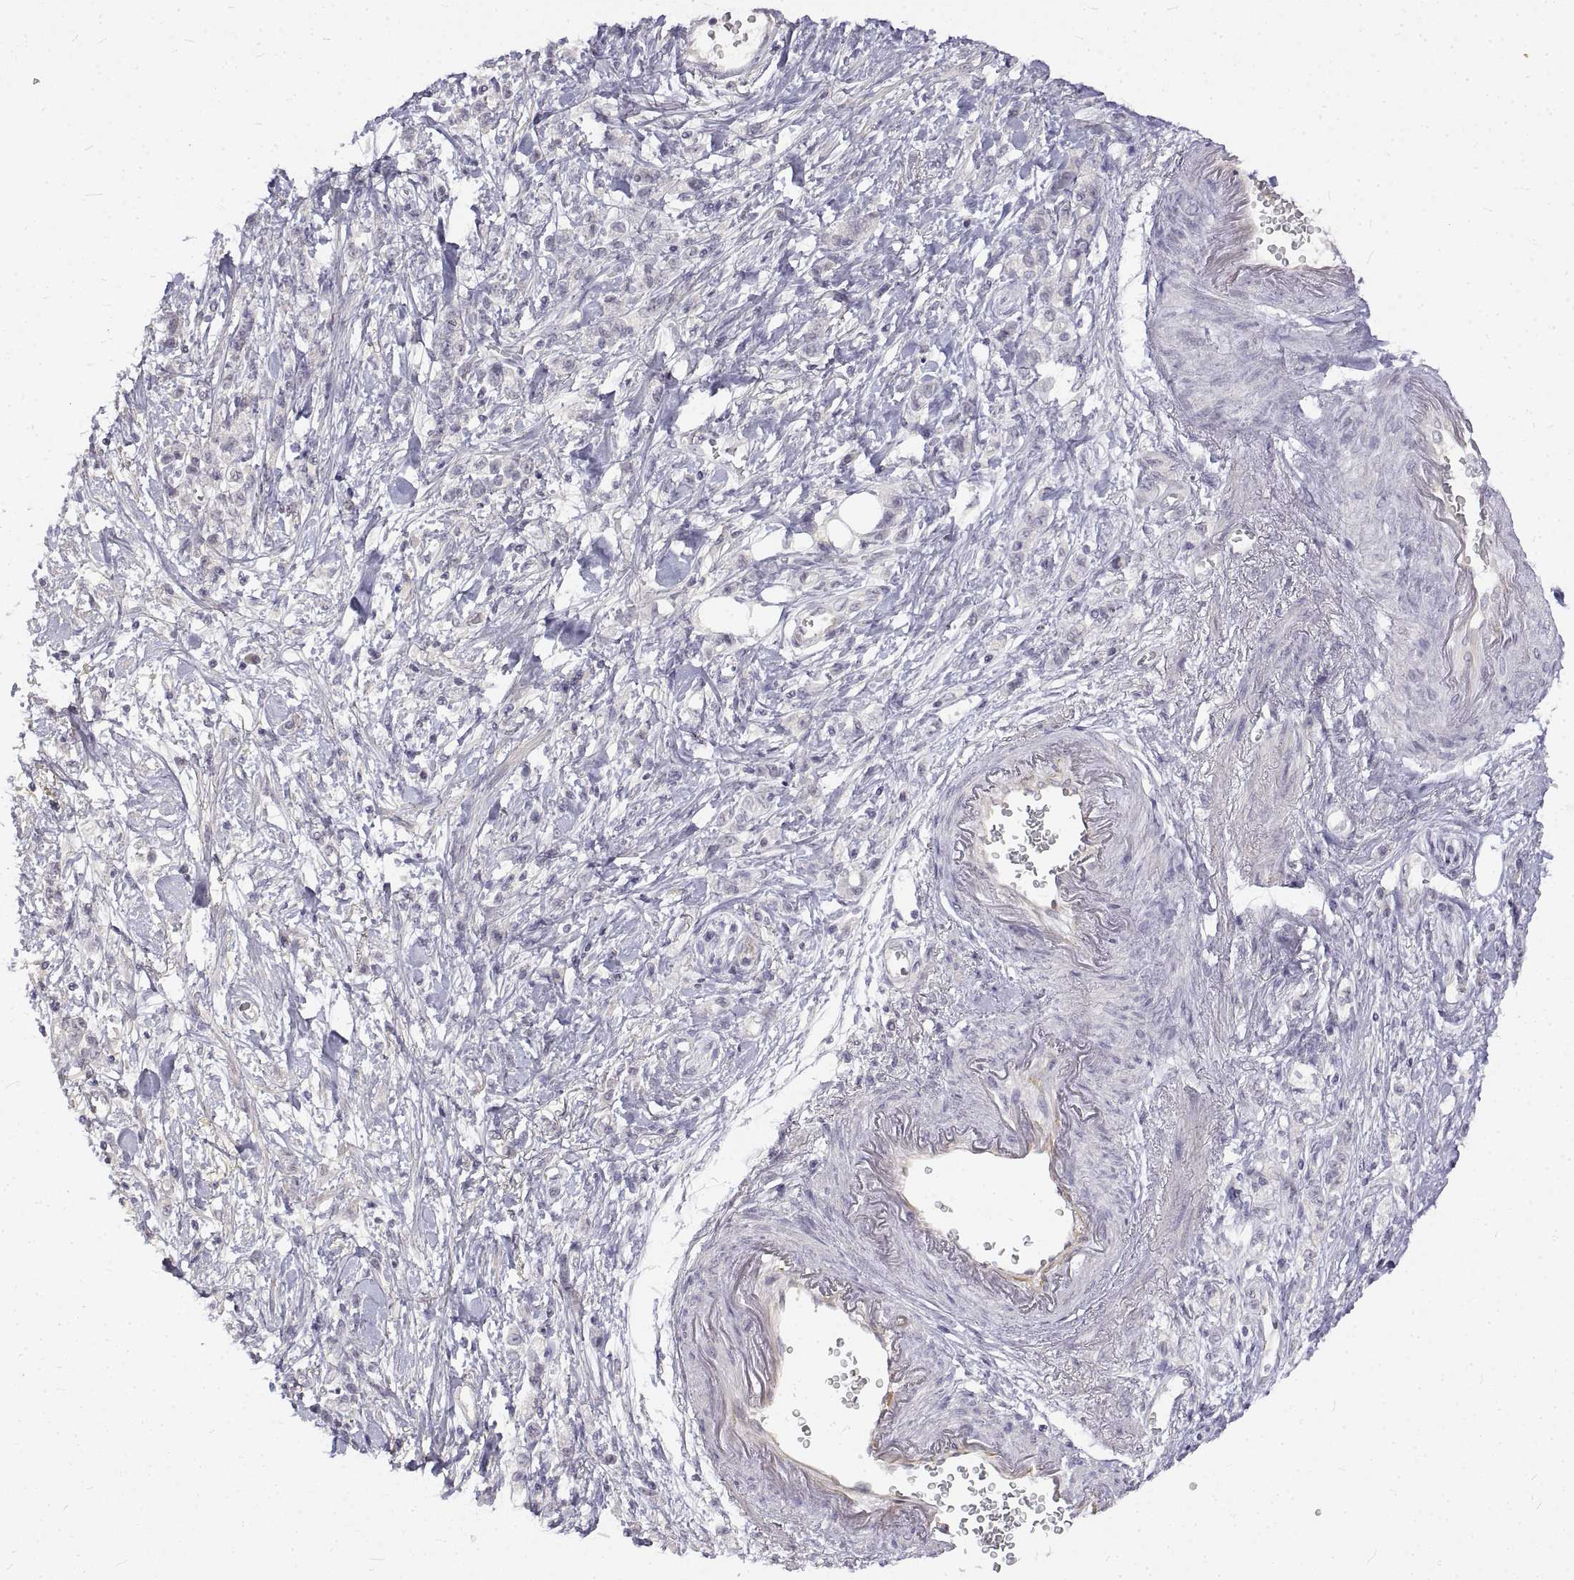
{"staining": {"intensity": "negative", "quantity": "none", "location": "none"}, "tissue": "stomach cancer", "cell_type": "Tumor cells", "image_type": "cancer", "snomed": [{"axis": "morphology", "description": "Adenocarcinoma, NOS"}, {"axis": "topography", "description": "Stomach"}], "caption": "IHC of human stomach cancer displays no expression in tumor cells.", "gene": "ANO2", "patient": {"sex": "male", "age": 77}}